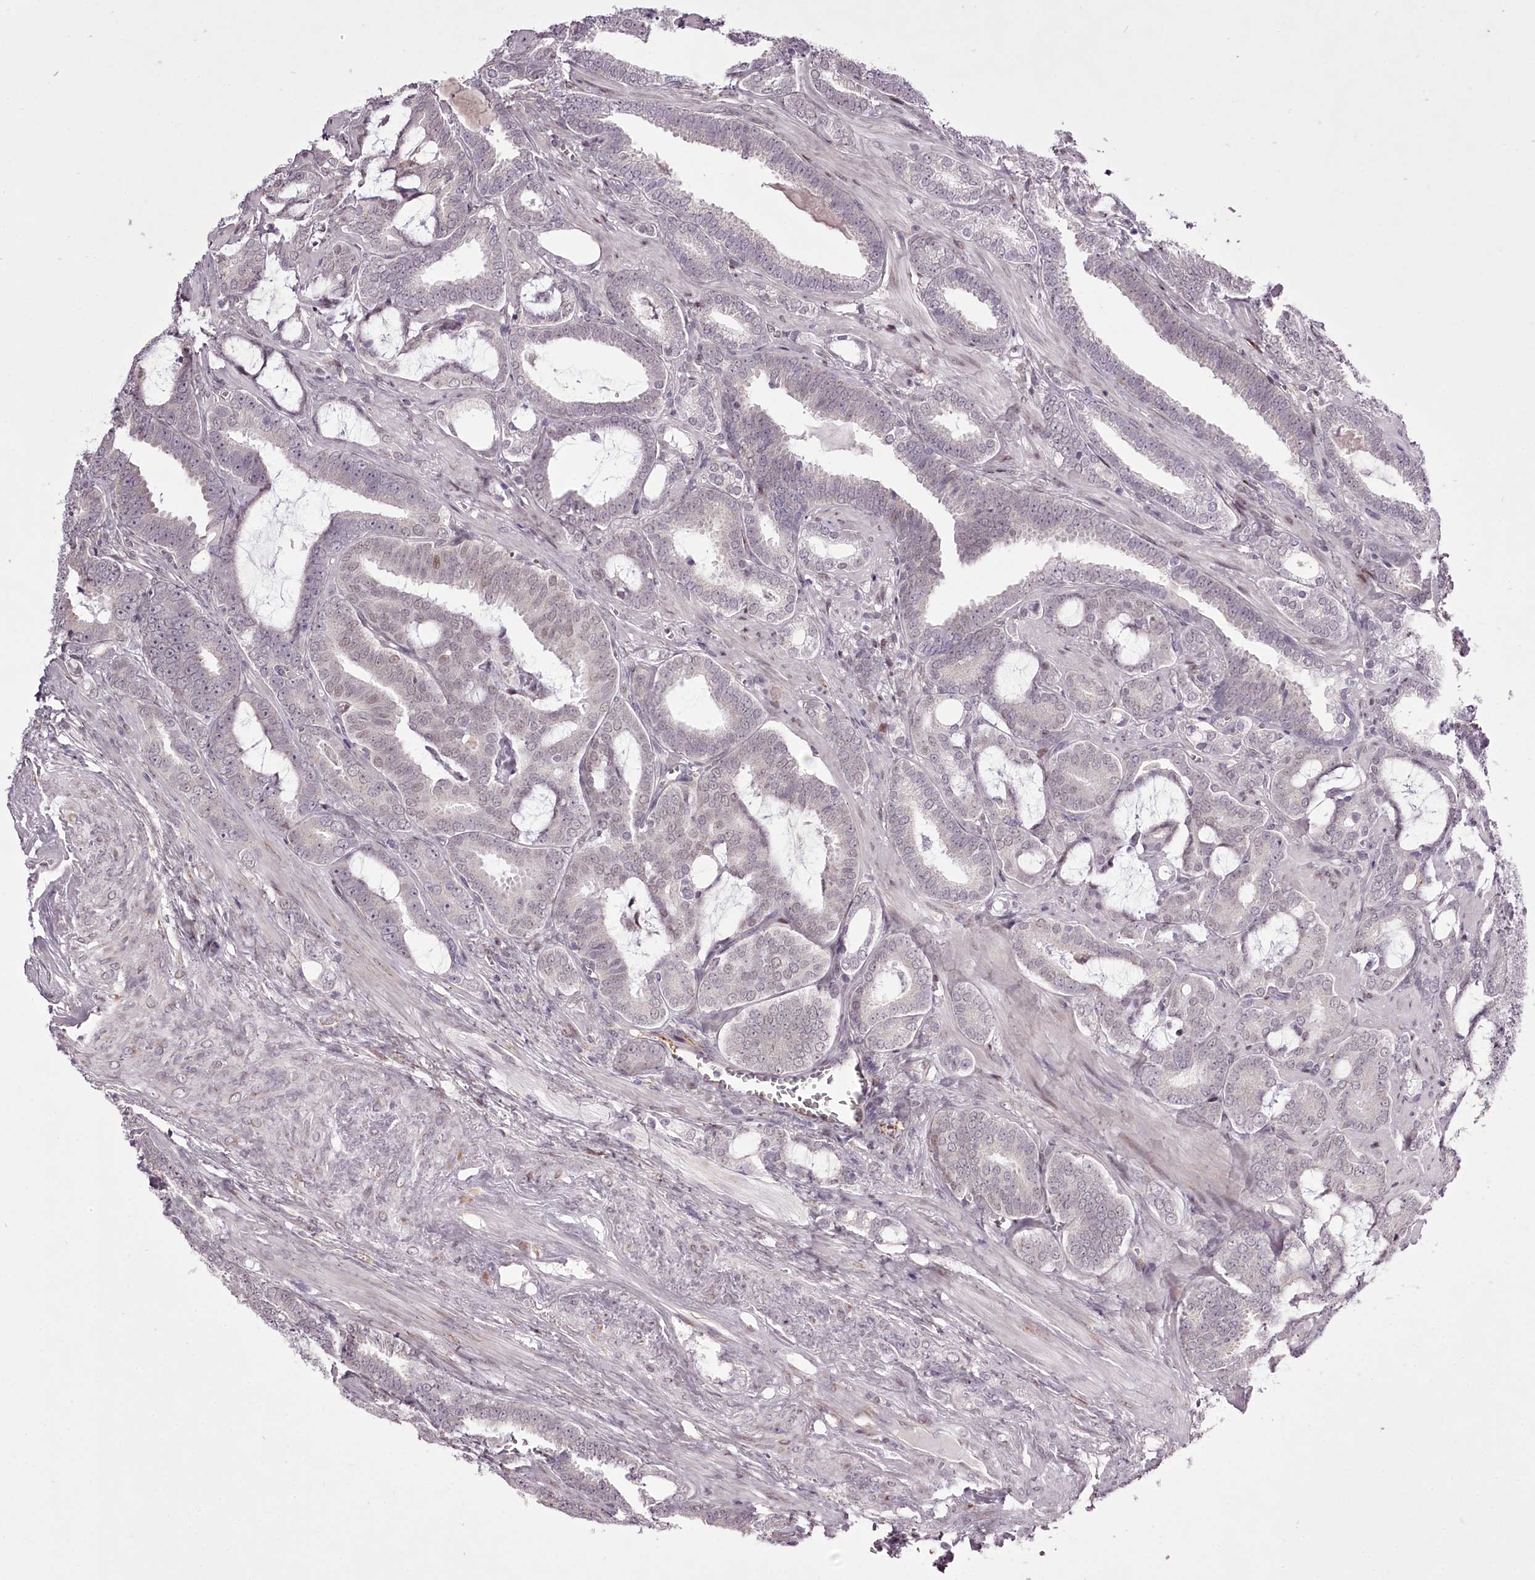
{"staining": {"intensity": "negative", "quantity": "none", "location": "none"}, "tissue": "prostate cancer", "cell_type": "Tumor cells", "image_type": "cancer", "snomed": [{"axis": "morphology", "description": "Adenocarcinoma, High grade"}, {"axis": "topography", "description": "Prostate and seminal vesicle, NOS"}], "caption": "Immunohistochemistry photomicrograph of neoplastic tissue: prostate cancer stained with DAB demonstrates no significant protein positivity in tumor cells.", "gene": "C1orf56", "patient": {"sex": "male", "age": 67}}